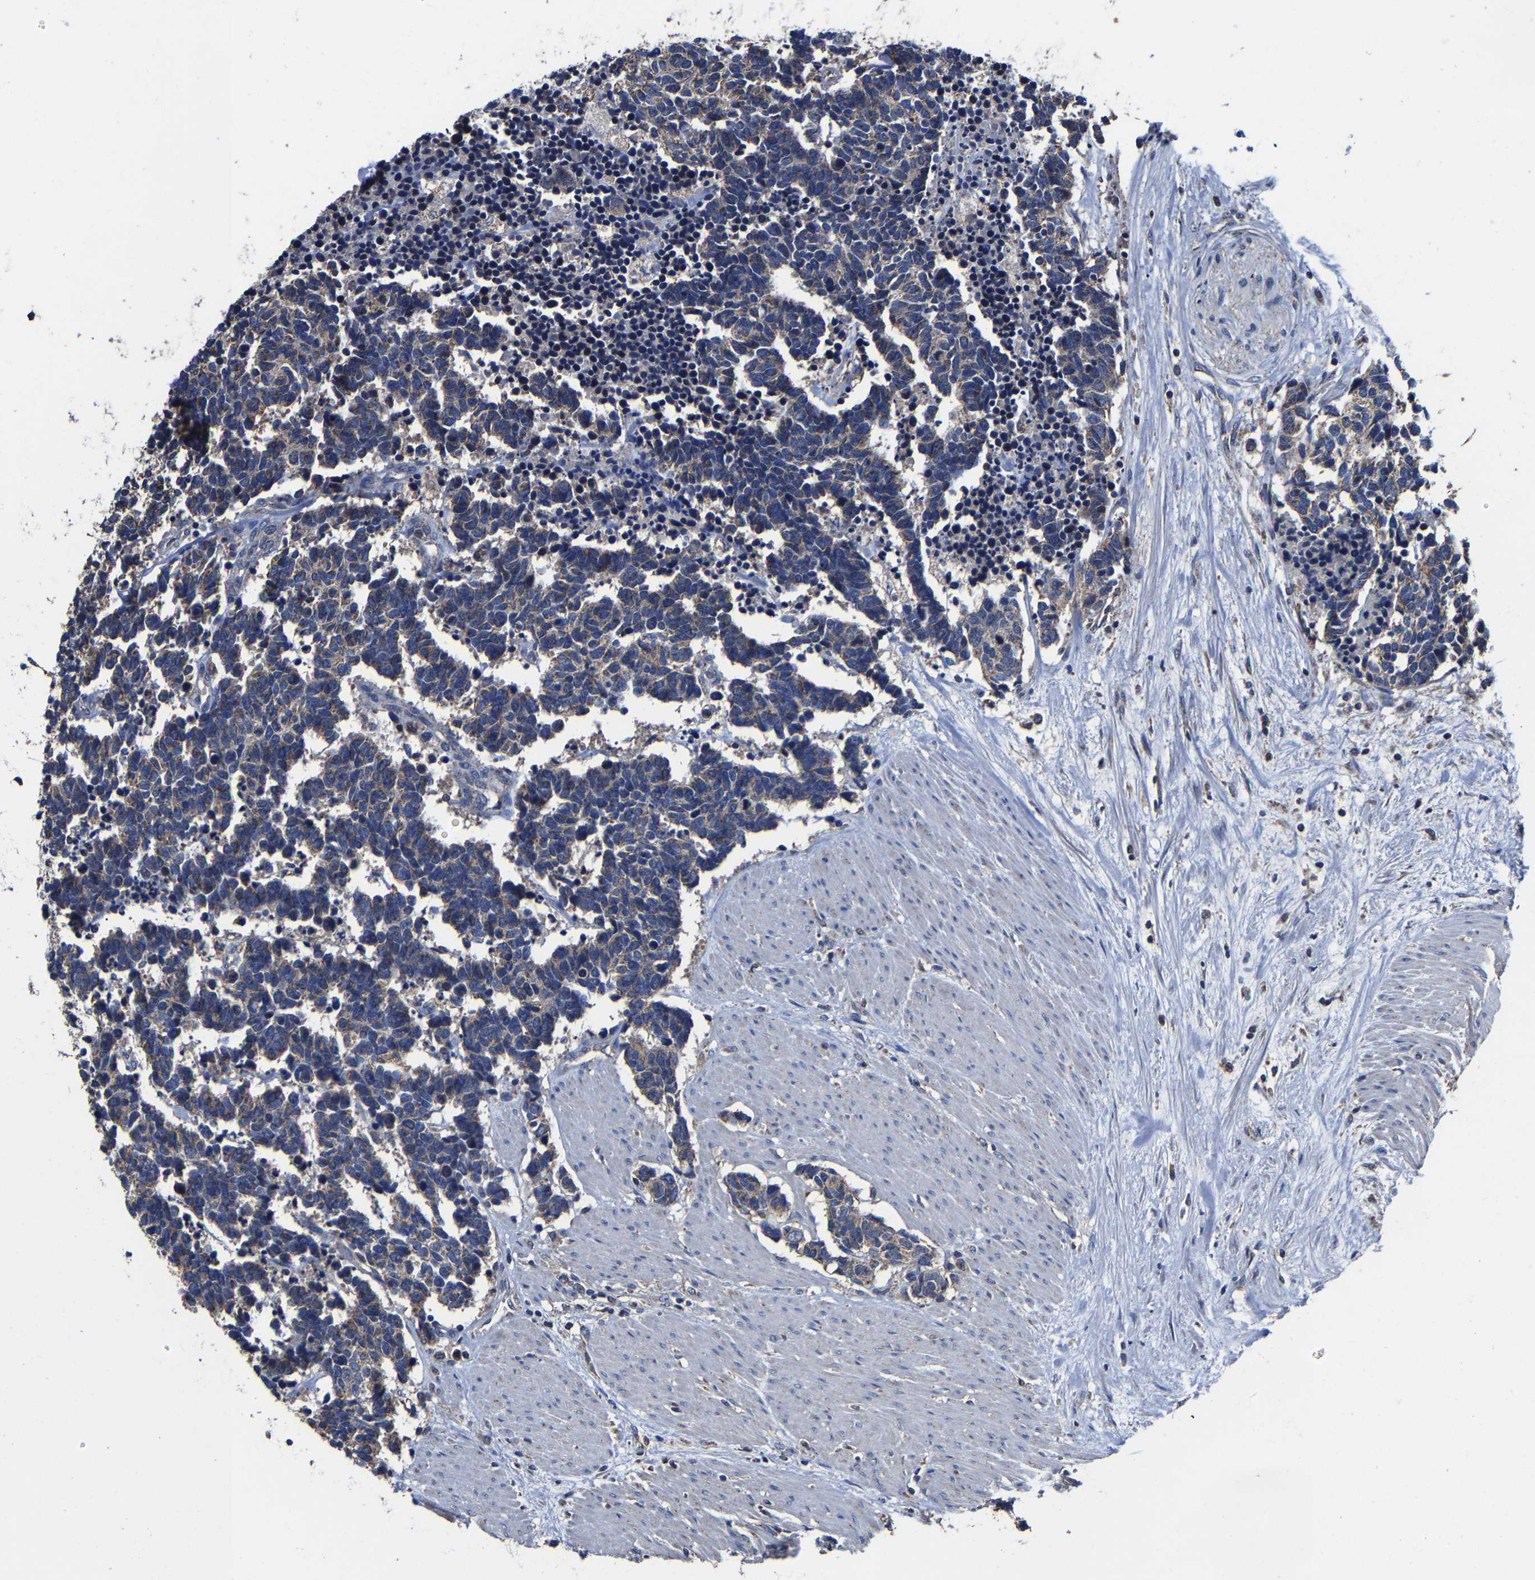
{"staining": {"intensity": "weak", "quantity": ">75%", "location": "cytoplasmic/membranous"}, "tissue": "carcinoid", "cell_type": "Tumor cells", "image_type": "cancer", "snomed": [{"axis": "morphology", "description": "Carcinoma, NOS"}, {"axis": "morphology", "description": "Carcinoid, malignant, NOS"}, {"axis": "topography", "description": "Urinary bladder"}], "caption": "A brown stain highlights weak cytoplasmic/membranous staining of a protein in human carcinoid tumor cells.", "gene": "ZCCHC7", "patient": {"sex": "male", "age": 57}}